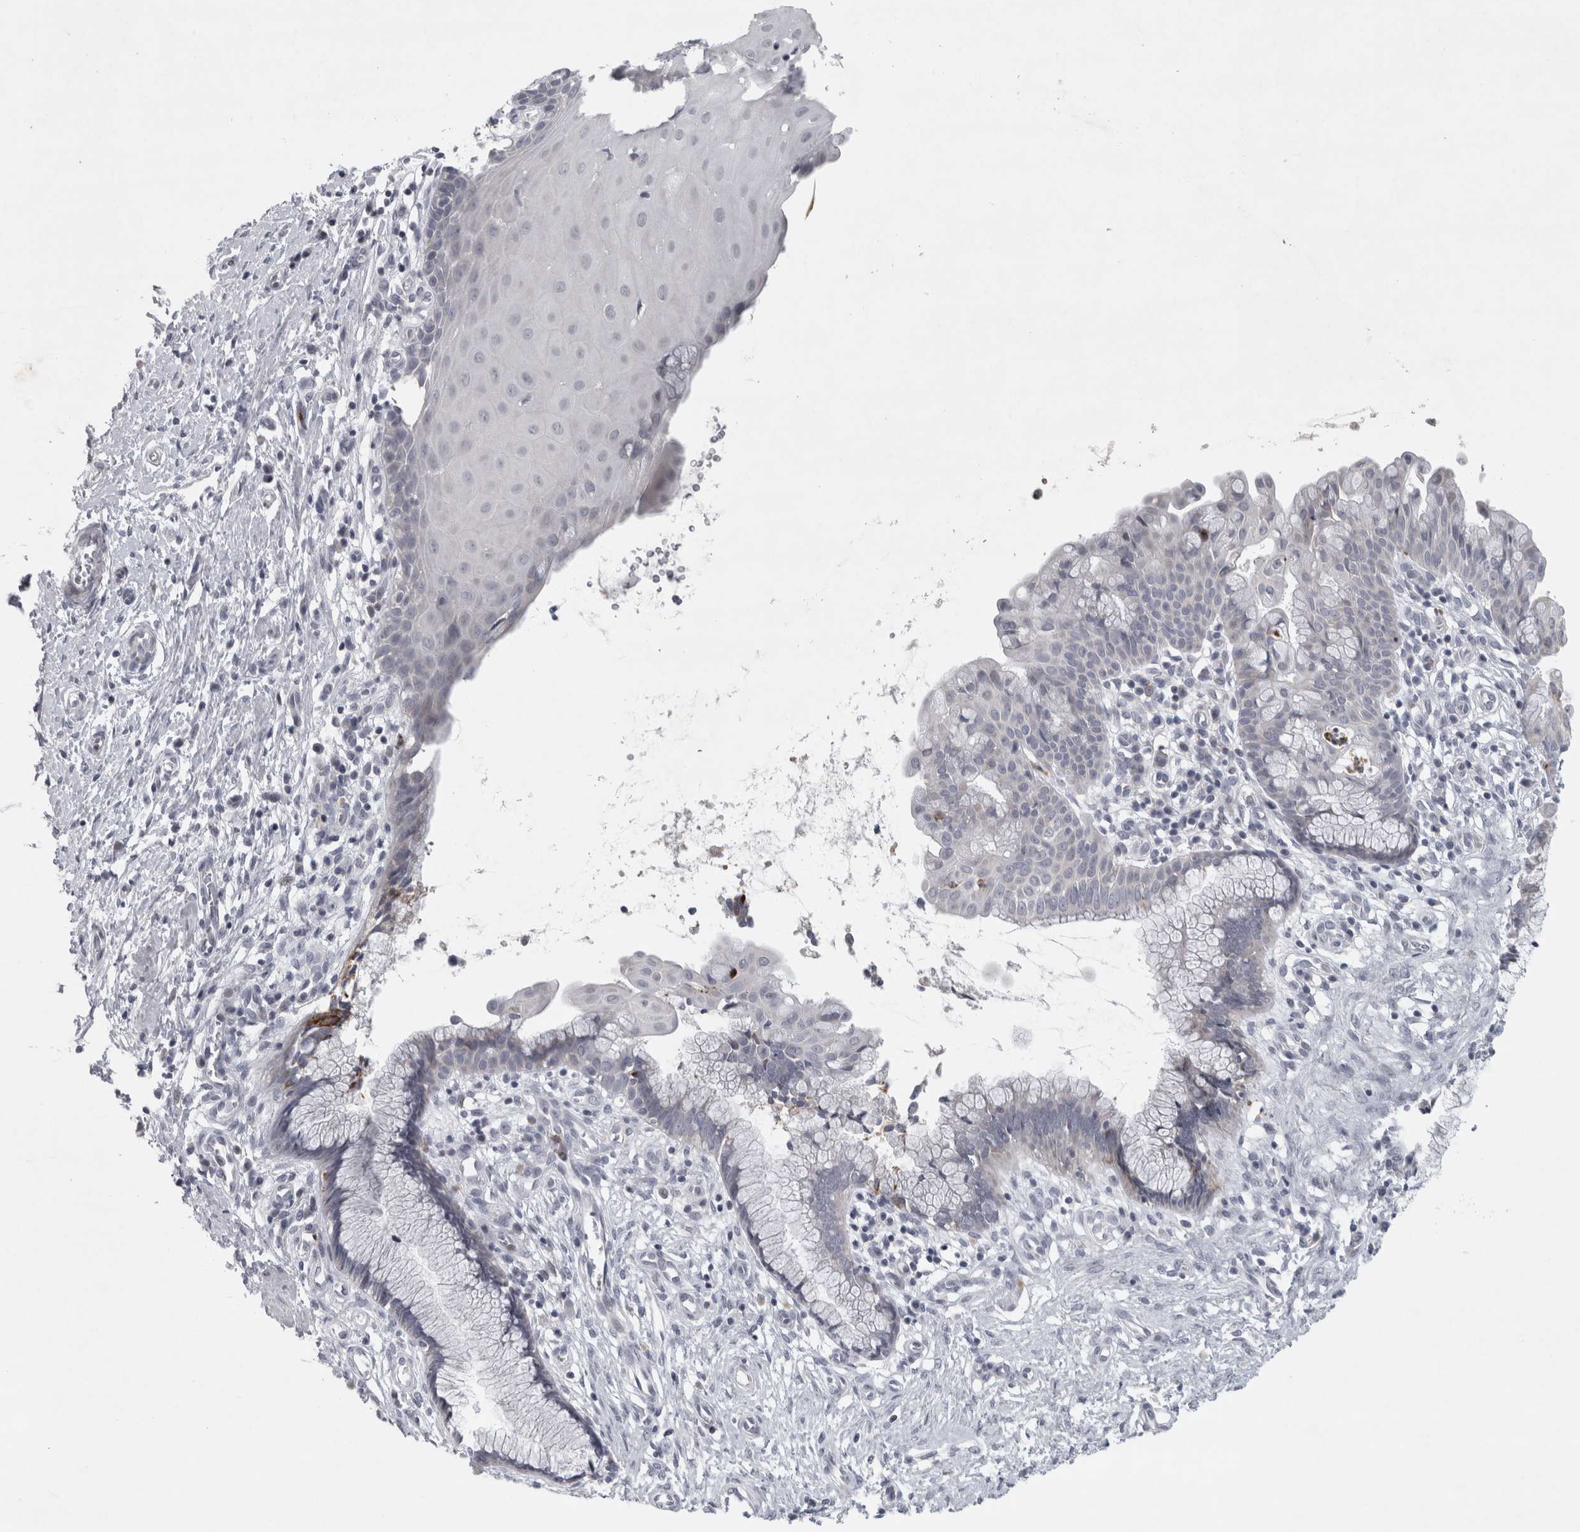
{"staining": {"intensity": "negative", "quantity": "none", "location": "none"}, "tissue": "cervix", "cell_type": "Glandular cells", "image_type": "normal", "snomed": [{"axis": "morphology", "description": "Normal tissue, NOS"}, {"axis": "topography", "description": "Cervix"}], "caption": "Immunohistochemistry (IHC) image of benign cervix: cervix stained with DAB (3,3'-diaminobenzidine) reveals no significant protein positivity in glandular cells. (IHC, brightfield microscopy, high magnification).", "gene": "PTPRN2", "patient": {"sex": "female", "age": 75}}